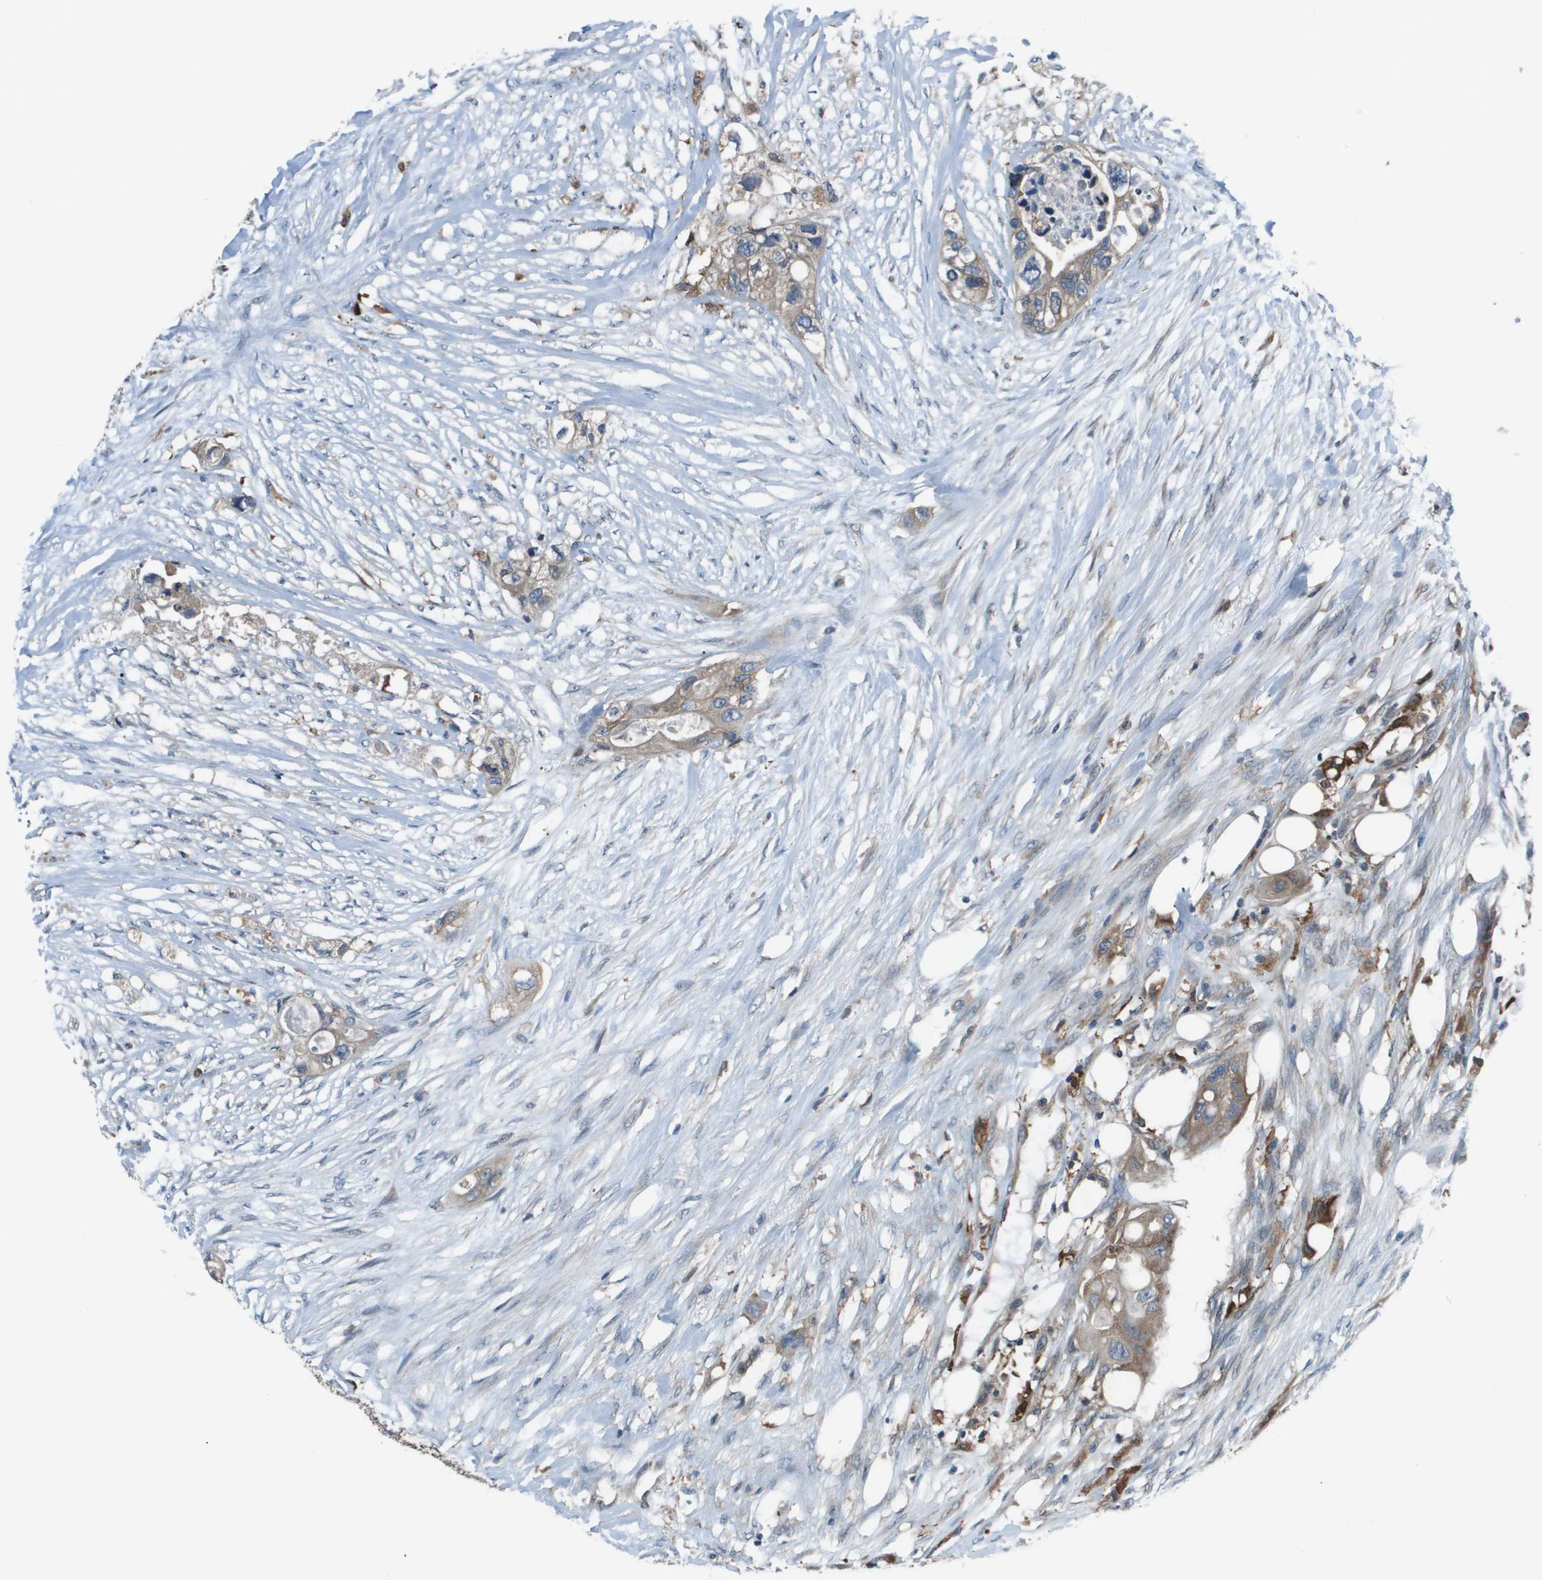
{"staining": {"intensity": "weak", "quantity": ">75%", "location": "cytoplasmic/membranous"}, "tissue": "colorectal cancer", "cell_type": "Tumor cells", "image_type": "cancer", "snomed": [{"axis": "morphology", "description": "Adenocarcinoma, NOS"}, {"axis": "topography", "description": "Colon"}], "caption": "Immunohistochemistry staining of adenocarcinoma (colorectal), which reveals low levels of weak cytoplasmic/membranous expression in approximately >75% of tumor cells indicating weak cytoplasmic/membranous protein staining. The staining was performed using DAB (3,3'-diaminobenzidine) (brown) for protein detection and nuclei were counterstained in hematoxylin (blue).", "gene": "EIF3B", "patient": {"sex": "female", "age": 57}}